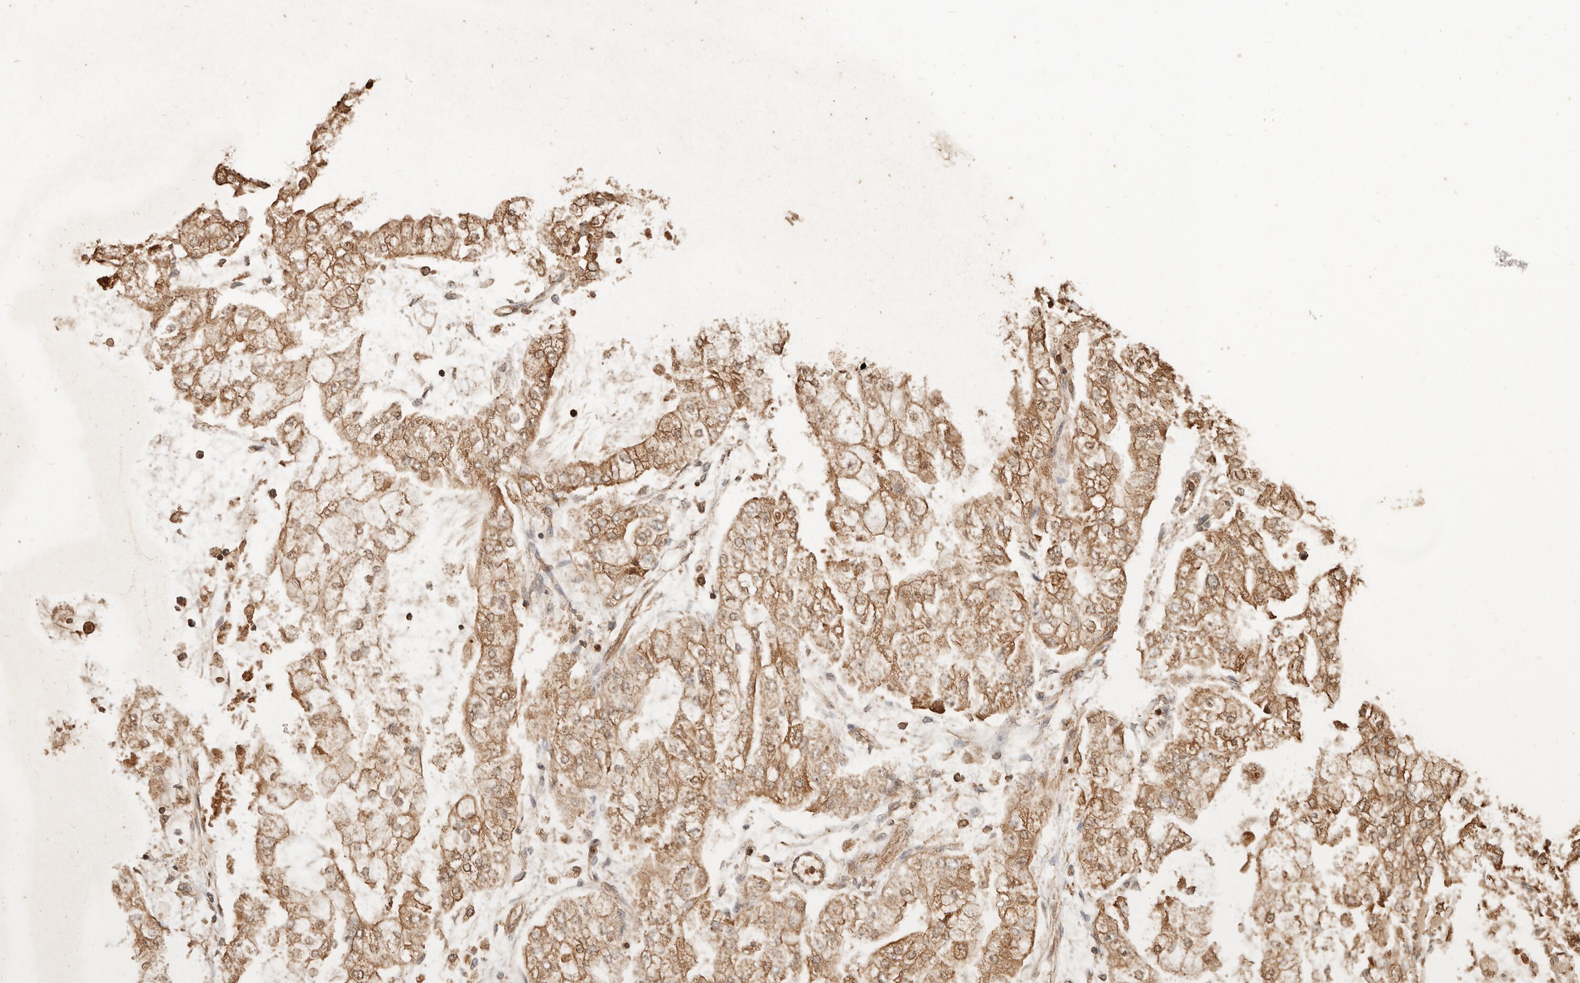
{"staining": {"intensity": "moderate", "quantity": ">75%", "location": "cytoplasmic/membranous"}, "tissue": "stomach cancer", "cell_type": "Tumor cells", "image_type": "cancer", "snomed": [{"axis": "morphology", "description": "Adenocarcinoma, NOS"}, {"axis": "topography", "description": "Stomach"}], "caption": "The image exhibits a brown stain indicating the presence of a protein in the cytoplasmic/membranous of tumor cells in stomach cancer.", "gene": "FAM180B", "patient": {"sex": "male", "age": 76}}